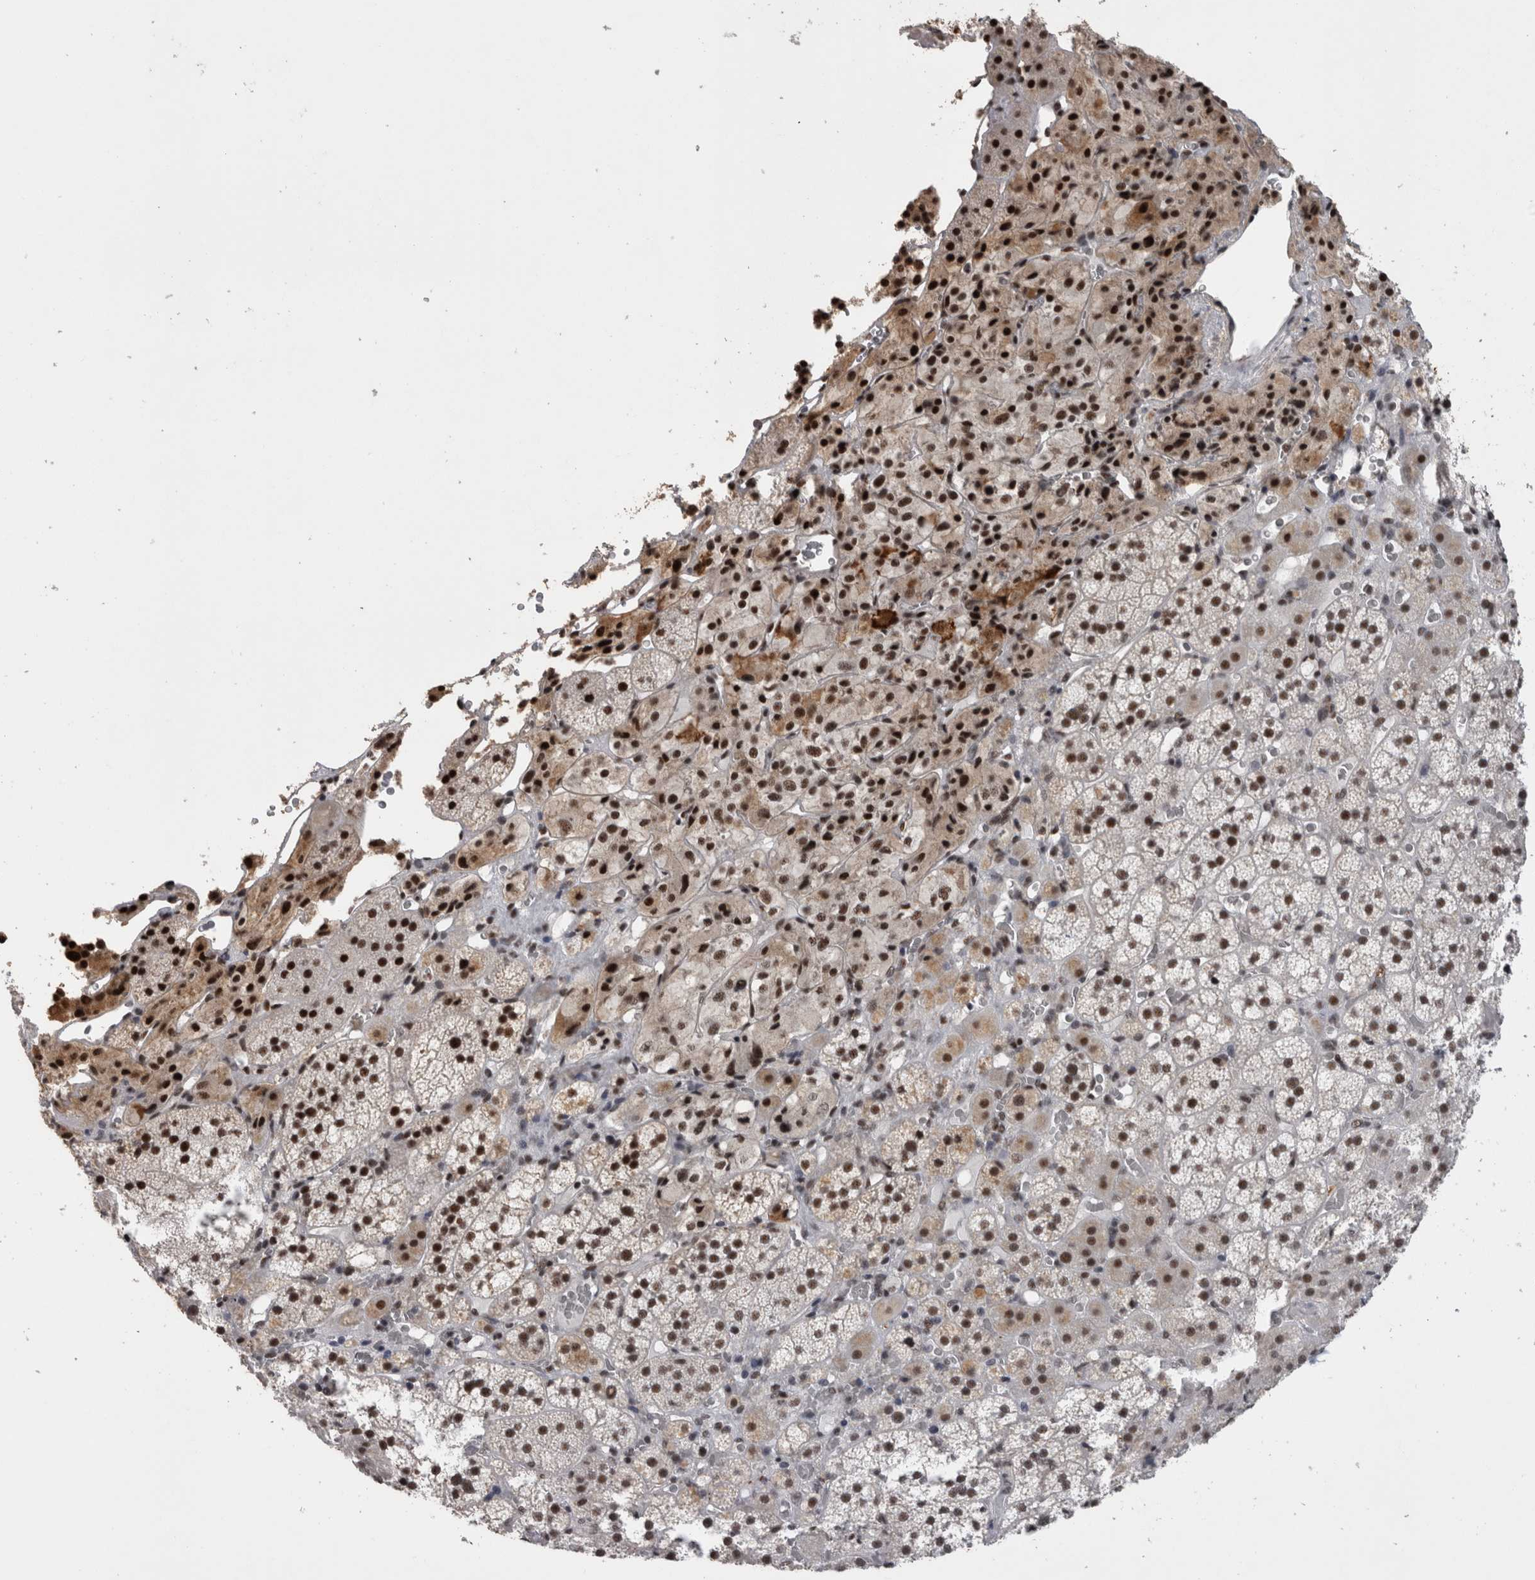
{"staining": {"intensity": "strong", "quantity": ">75%", "location": "nuclear"}, "tissue": "adrenal gland", "cell_type": "Glandular cells", "image_type": "normal", "snomed": [{"axis": "morphology", "description": "Normal tissue, NOS"}, {"axis": "topography", "description": "Adrenal gland"}], "caption": "Adrenal gland stained for a protein (brown) demonstrates strong nuclear positive expression in about >75% of glandular cells.", "gene": "CDK11A", "patient": {"sex": "female", "age": 44}}